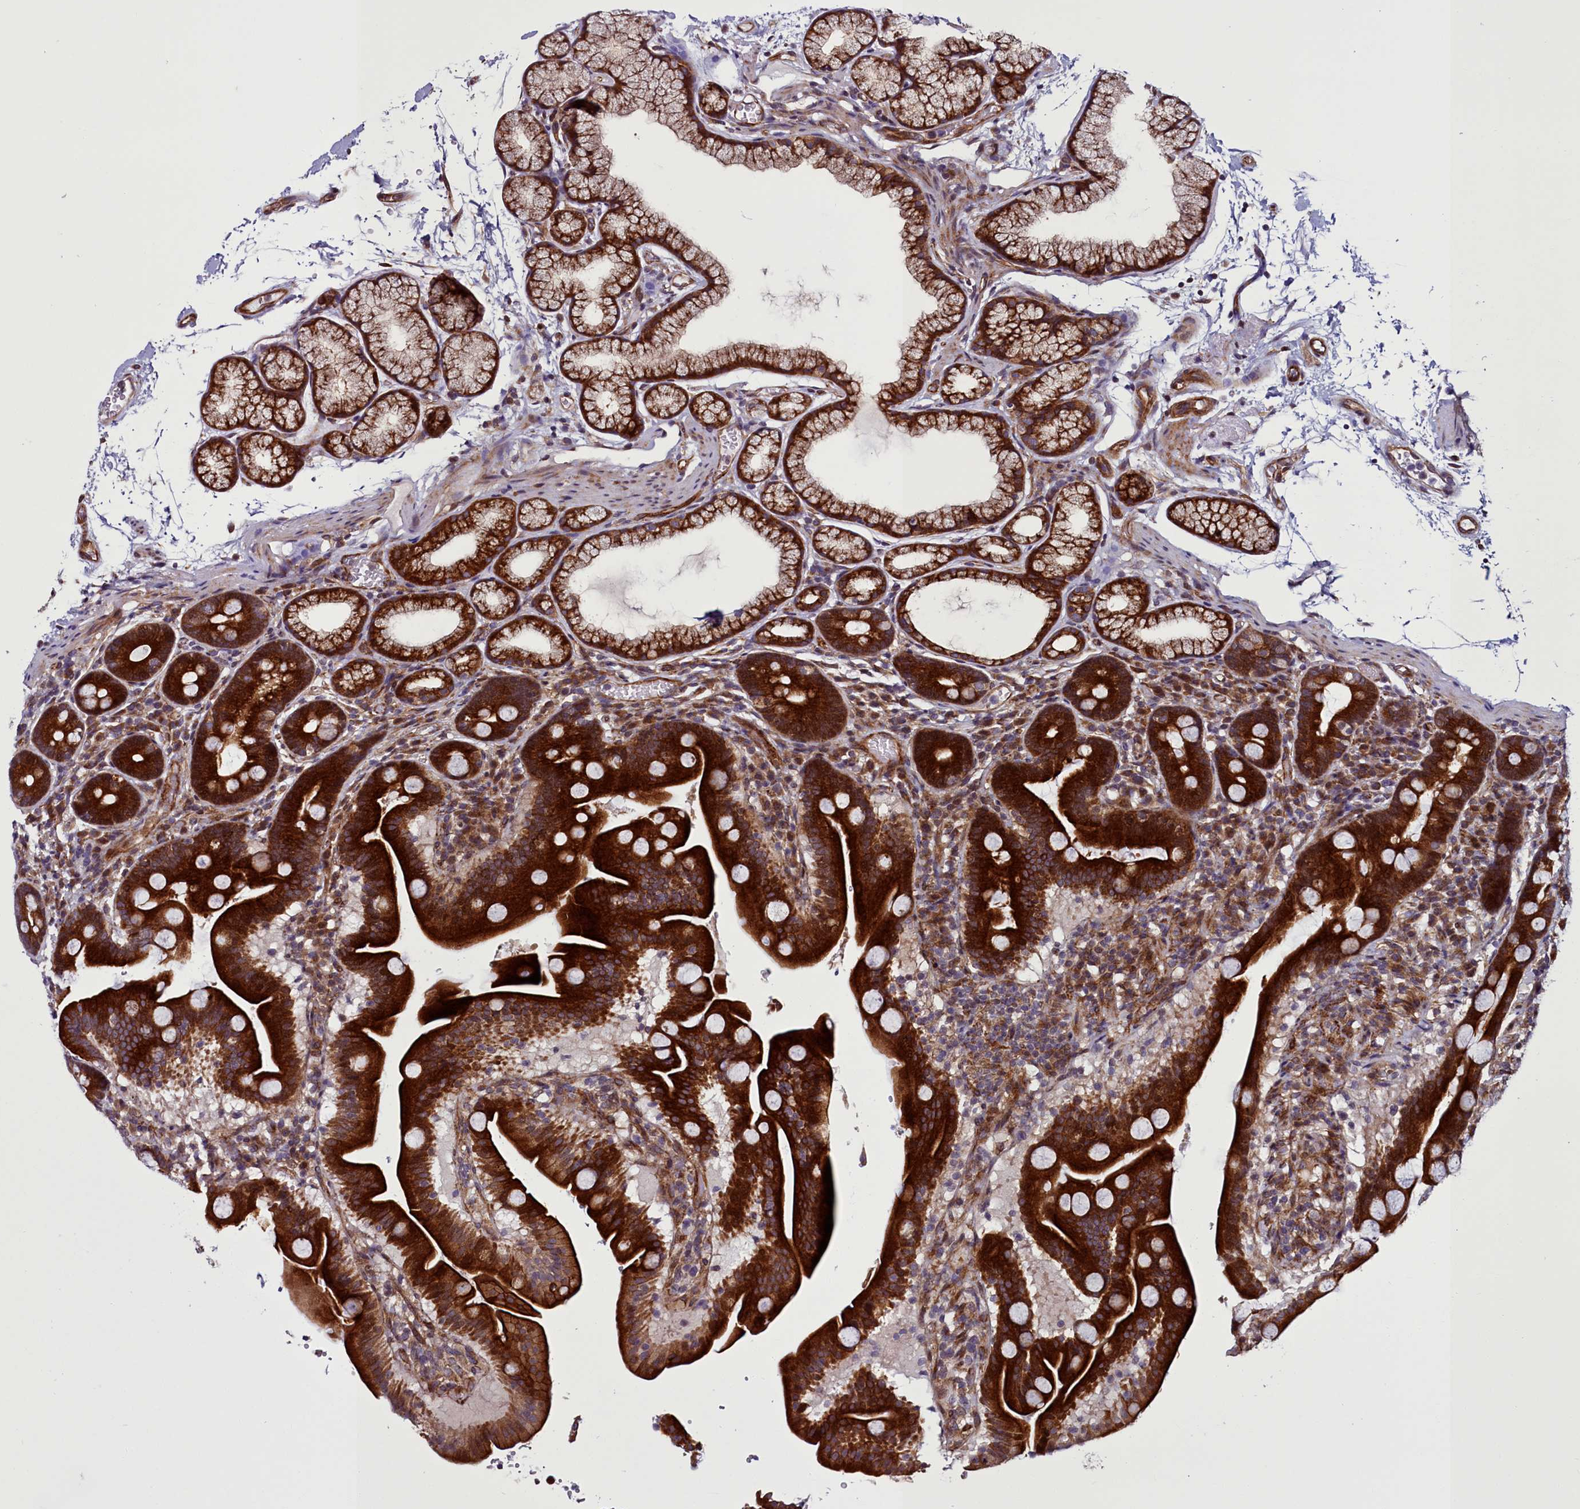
{"staining": {"intensity": "strong", "quantity": ">75%", "location": "cytoplasmic/membranous"}, "tissue": "duodenum", "cell_type": "Glandular cells", "image_type": "normal", "snomed": [{"axis": "morphology", "description": "Normal tissue, NOS"}, {"axis": "topography", "description": "Duodenum"}], "caption": "IHC image of normal human duodenum stained for a protein (brown), which demonstrates high levels of strong cytoplasmic/membranous positivity in about >75% of glandular cells.", "gene": "MCRIP1", "patient": {"sex": "male", "age": 54}}